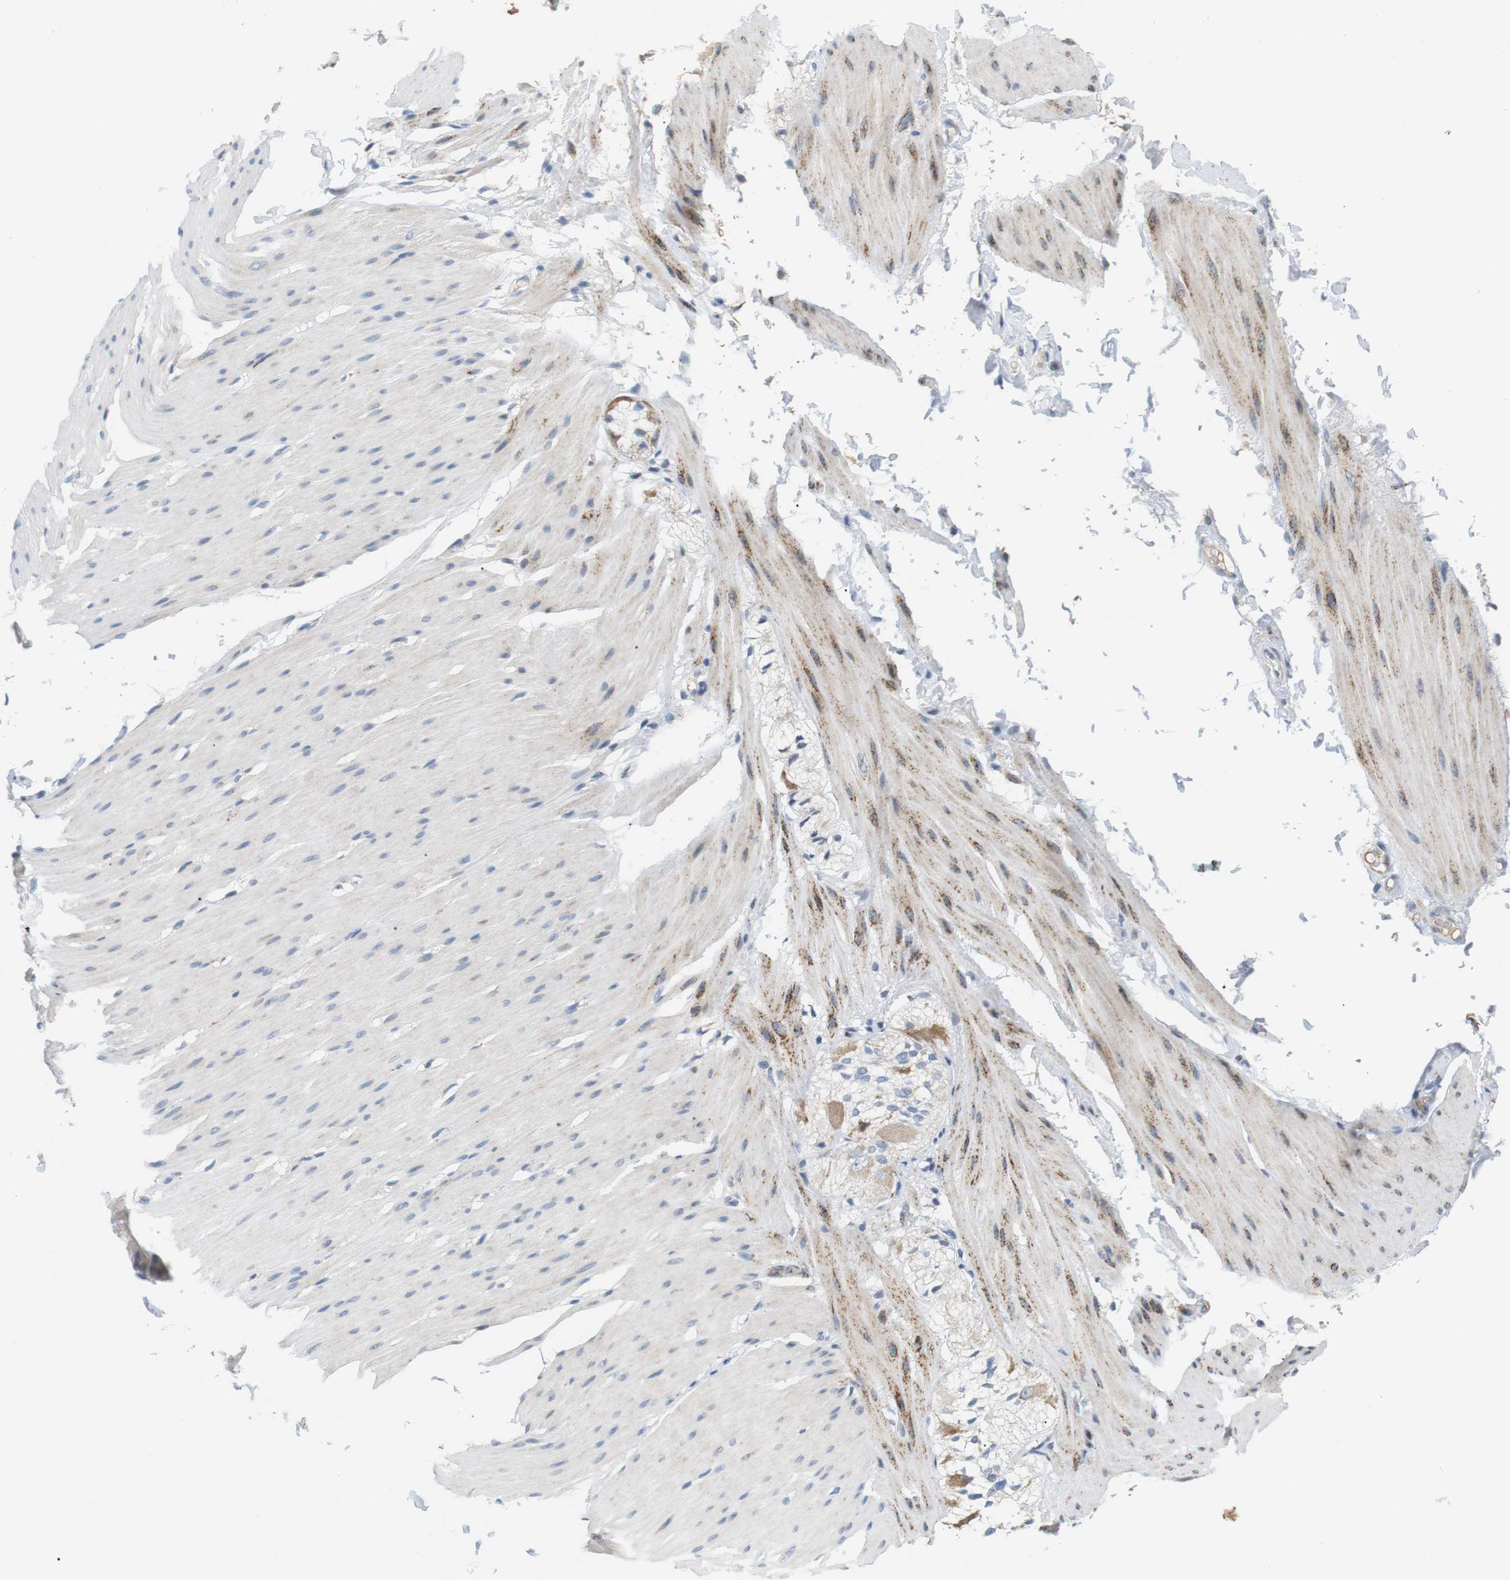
{"staining": {"intensity": "moderate", "quantity": "<25%", "location": "cytoplasmic/membranous"}, "tissue": "smooth muscle", "cell_type": "Smooth muscle cells", "image_type": "normal", "snomed": [{"axis": "morphology", "description": "Normal tissue, NOS"}, {"axis": "topography", "description": "Smooth muscle"}, {"axis": "topography", "description": "Colon"}], "caption": "Protein staining of unremarkable smooth muscle exhibits moderate cytoplasmic/membranous staining in about <25% of smooth muscle cells.", "gene": "CD300E", "patient": {"sex": "male", "age": 67}}